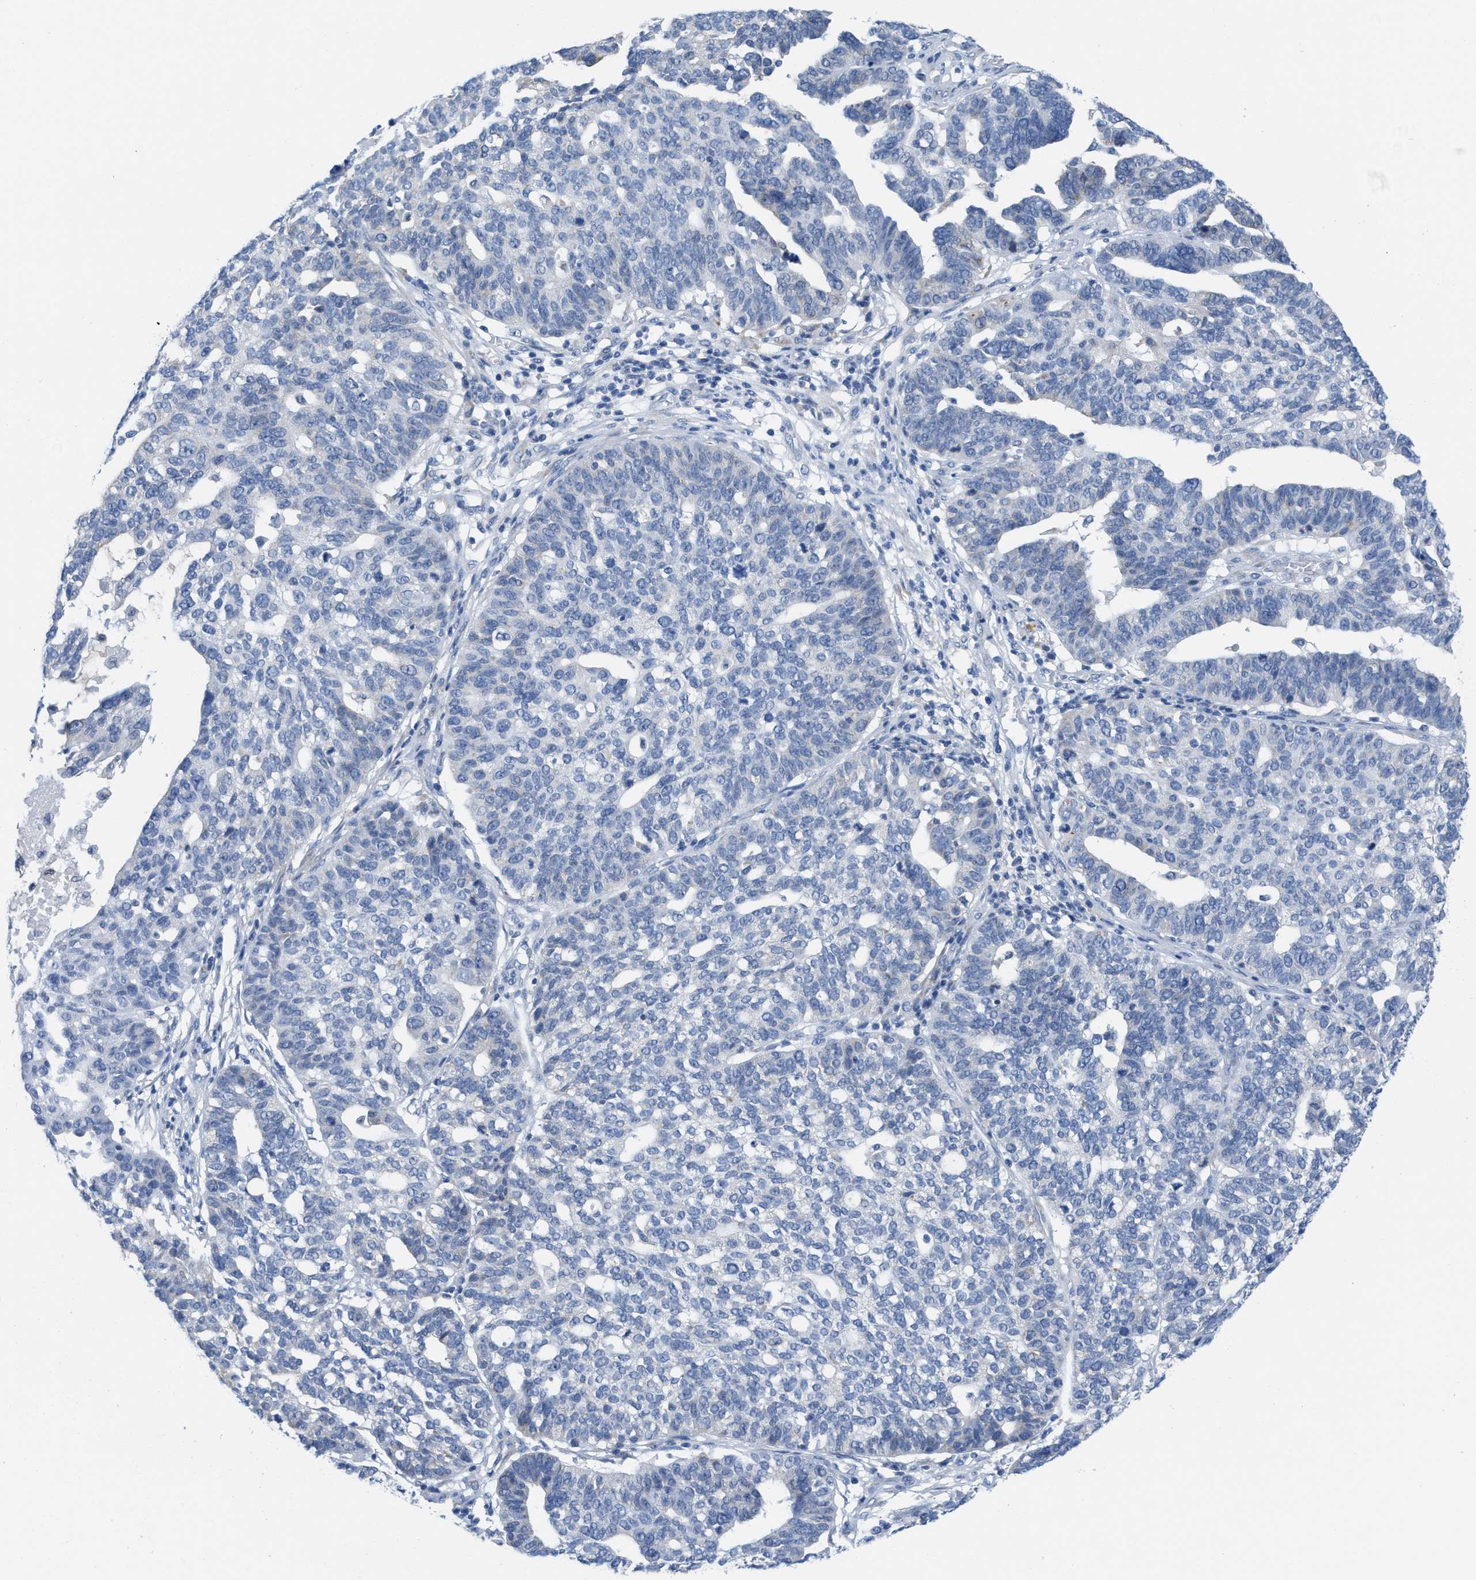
{"staining": {"intensity": "weak", "quantity": "<25%", "location": "cytoplasmic/membranous"}, "tissue": "ovarian cancer", "cell_type": "Tumor cells", "image_type": "cancer", "snomed": [{"axis": "morphology", "description": "Cystadenocarcinoma, serous, NOS"}, {"axis": "topography", "description": "Ovary"}], "caption": "Human serous cystadenocarcinoma (ovarian) stained for a protein using immunohistochemistry (IHC) demonstrates no expression in tumor cells.", "gene": "PTDSS1", "patient": {"sex": "female", "age": 59}}